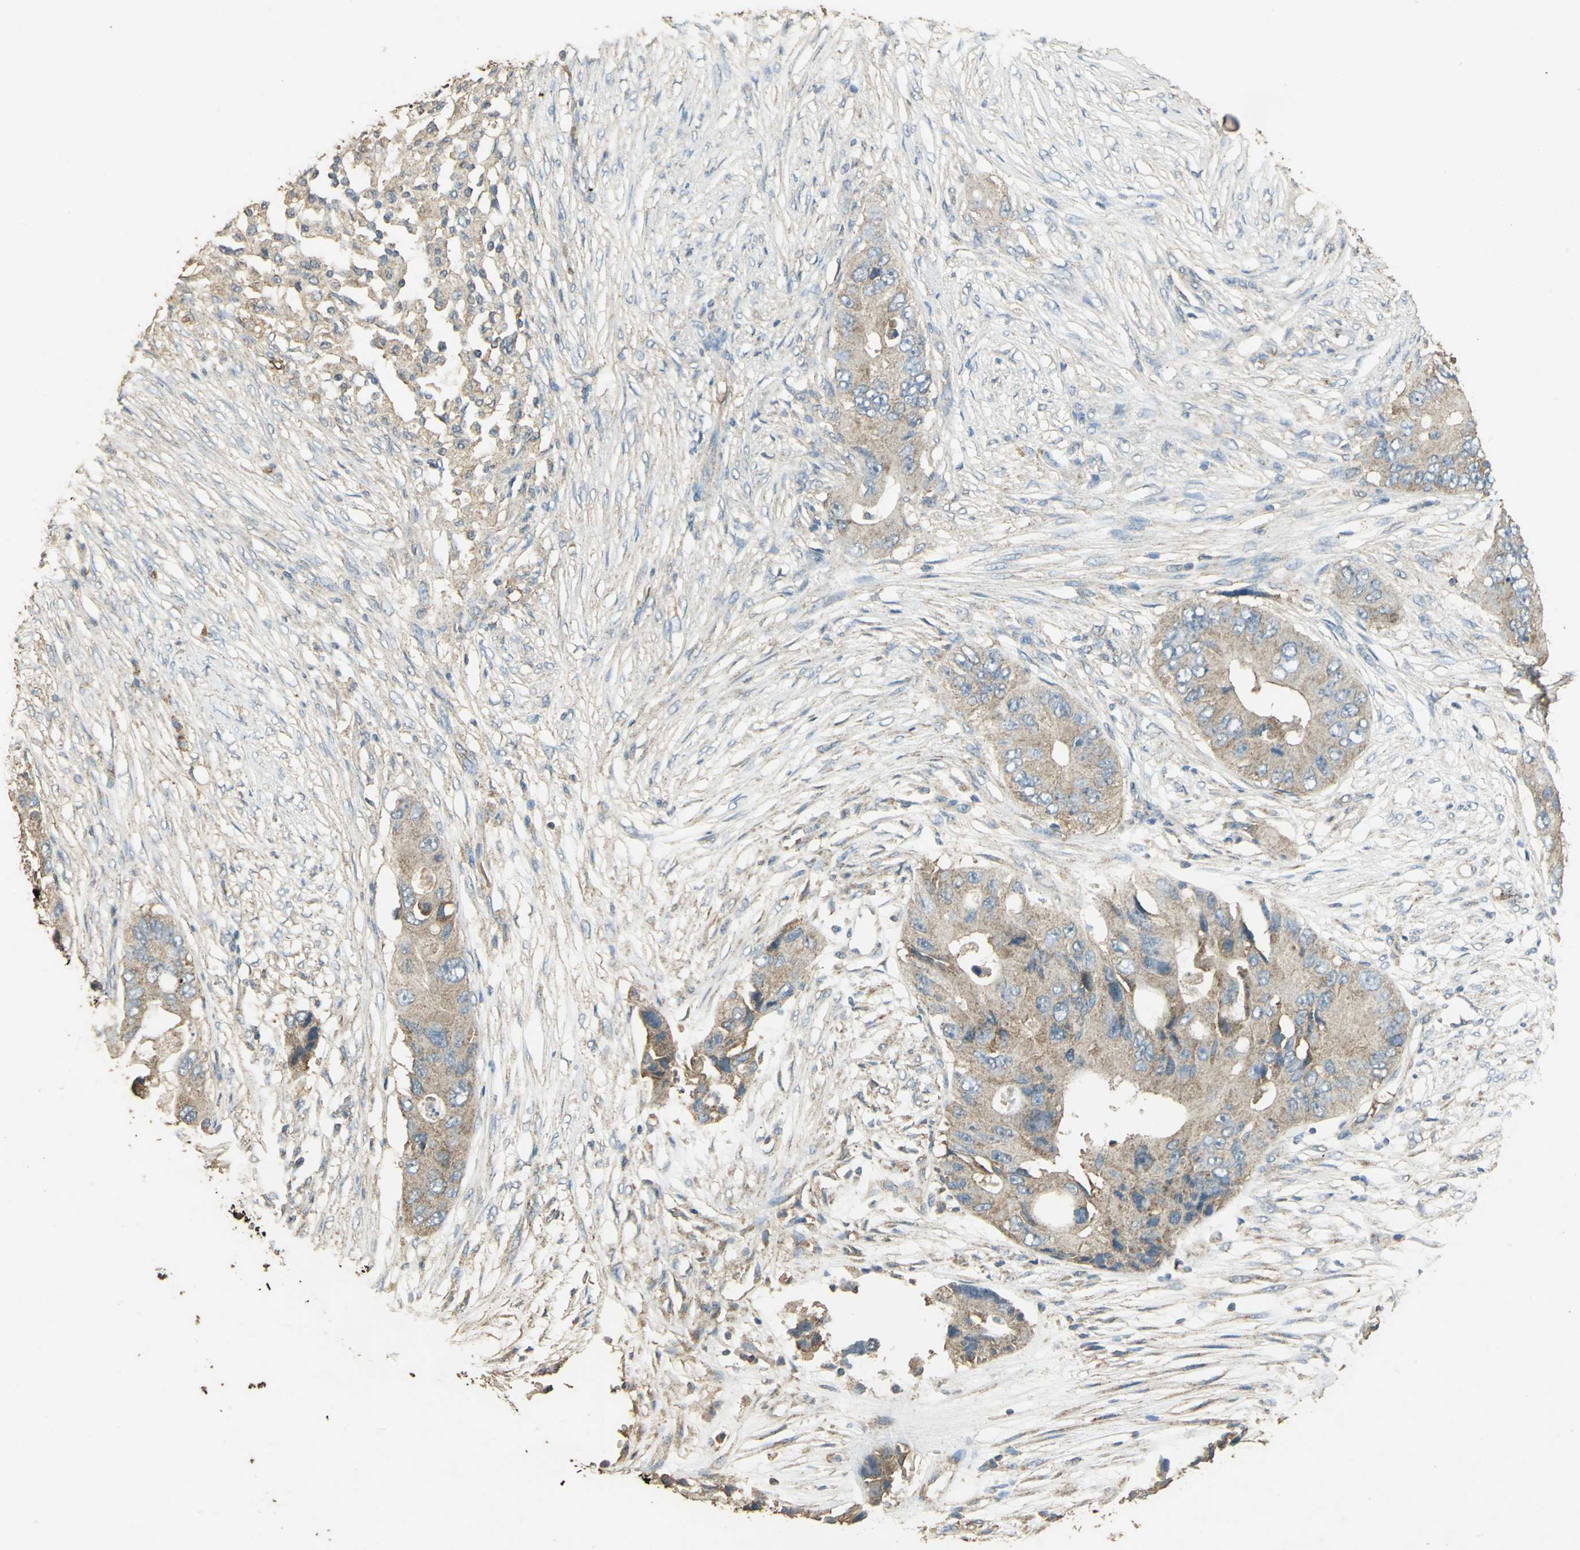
{"staining": {"intensity": "weak", "quantity": ">75%", "location": "cytoplasmic/membranous"}, "tissue": "colorectal cancer", "cell_type": "Tumor cells", "image_type": "cancer", "snomed": [{"axis": "morphology", "description": "Adenocarcinoma, NOS"}, {"axis": "topography", "description": "Colon"}], "caption": "A brown stain highlights weak cytoplasmic/membranous staining of a protein in human colorectal cancer (adenocarcinoma) tumor cells. (brown staining indicates protein expression, while blue staining denotes nuclei).", "gene": "TRAPPC2", "patient": {"sex": "male", "age": 71}}